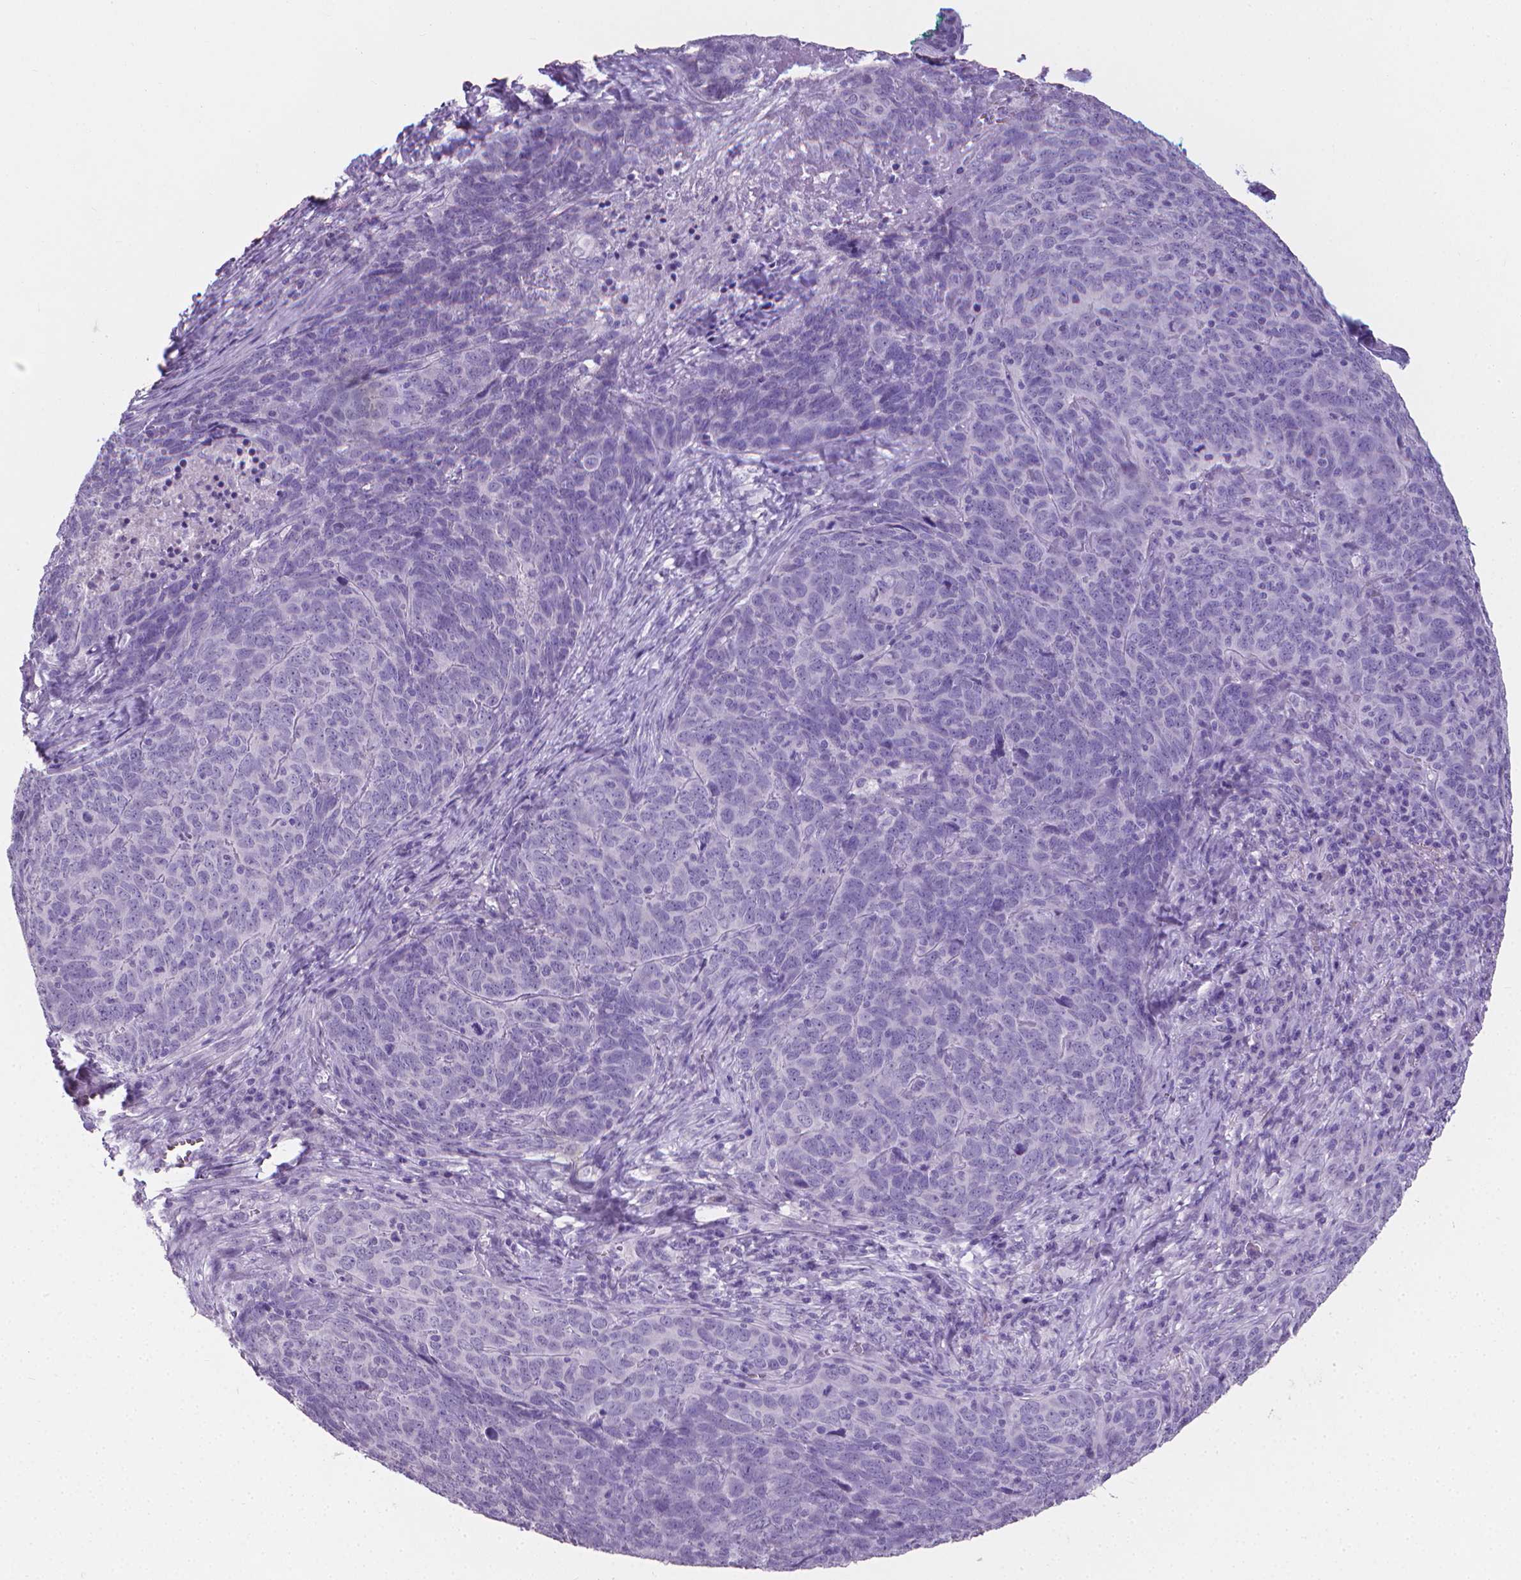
{"staining": {"intensity": "negative", "quantity": "none", "location": "none"}, "tissue": "skin cancer", "cell_type": "Tumor cells", "image_type": "cancer", "snomed": [{"axis": "morphology", "description": "Squamous cell carcinoma, NOS"}, {"axis": "topography", "description": "Skin"}, {"axis": "topography", "description": "Anal"}], "caption": "Immunohistochemistry (IHC) photomicrograph of neoplastic tissue: skin cancer stained with DAB (3,3'-diaminobenzidine) reveals no significant protein expression in tumor cells.", "gene": "XPNPEP2", "patient": {"sex": "female", "age": 51}}